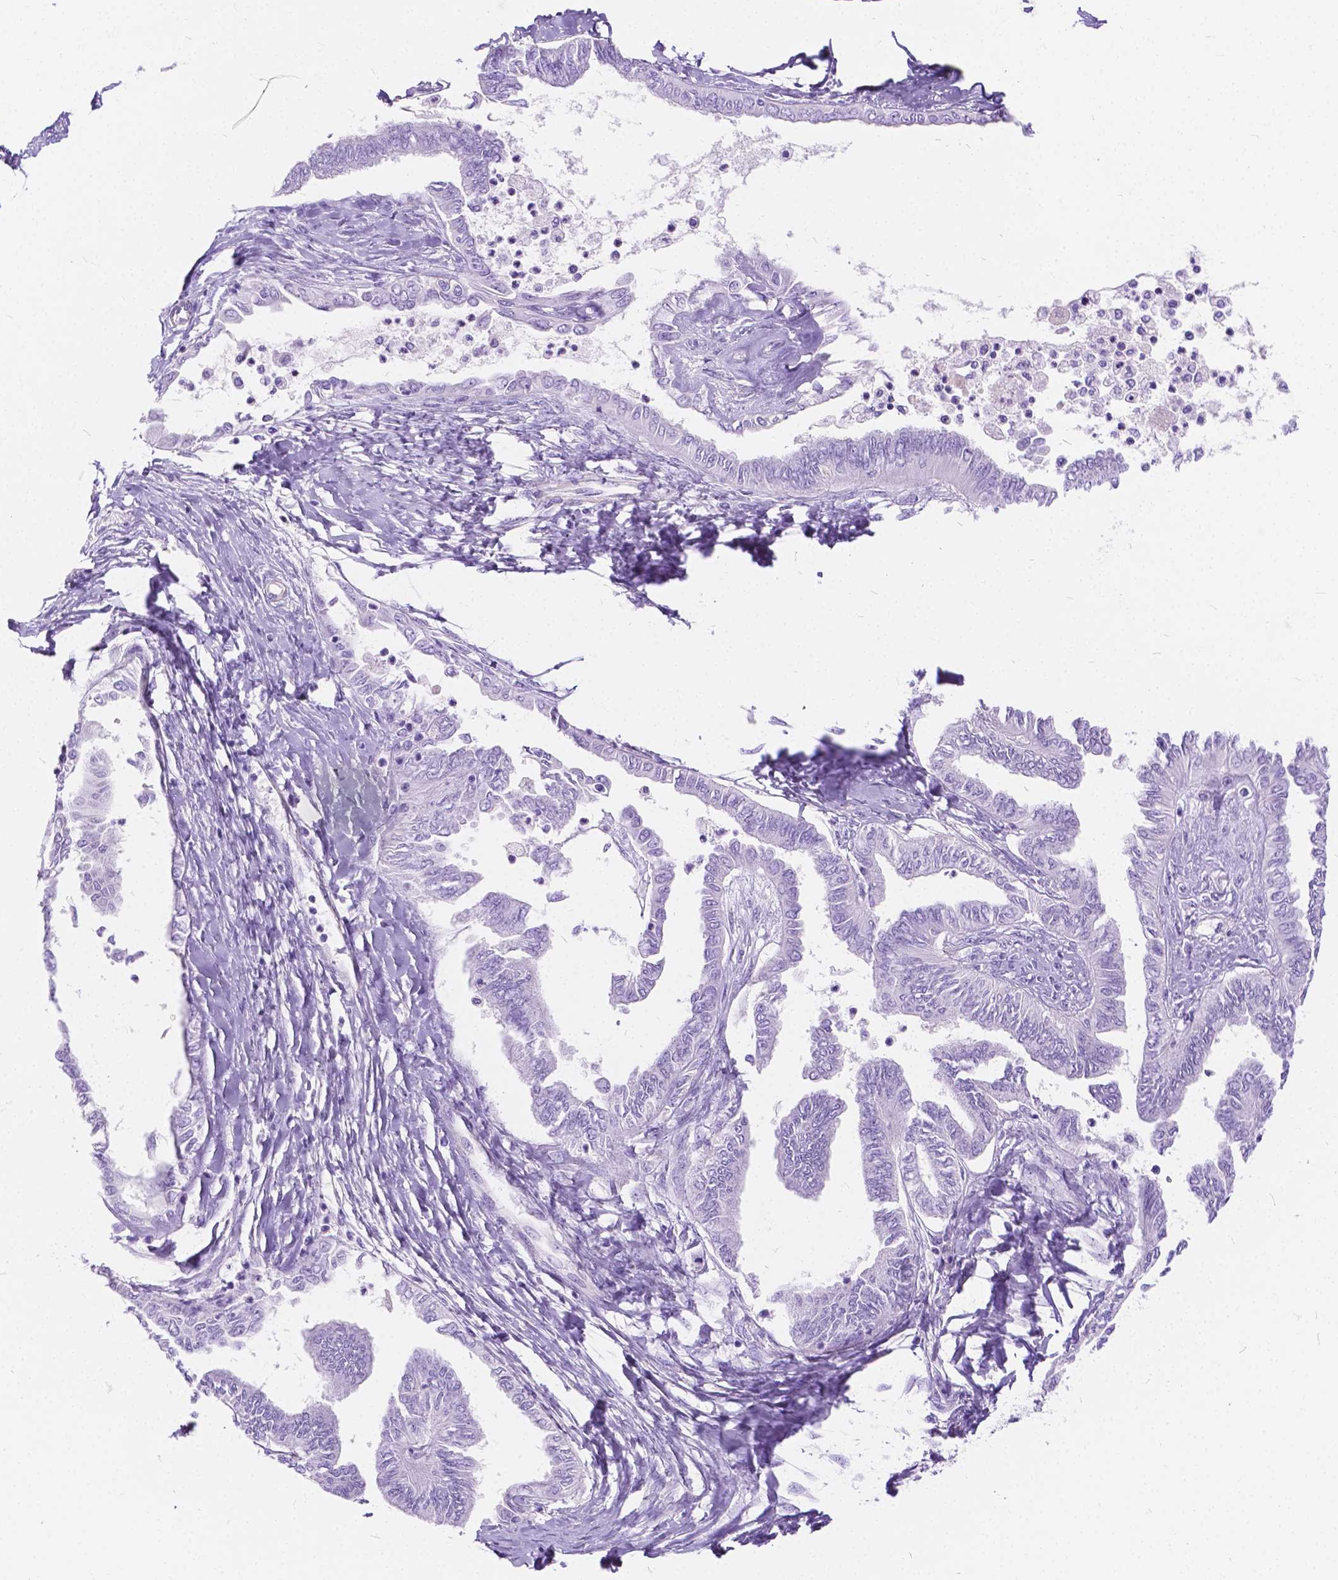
{"staining": {"intensity": "negative", "quantity": "none", "location": "none"}, "tissue": "ovarian cancer", "cell_type": "Tumor cells", "image_type": "cancer", "snomed": [{"axis": "morphology", "description": "Carcinoma, endometroid"}, {"axis": "topography", "description": "Ovary"}], "caption": "A histopathology image of human endometroid carcinoma (ovarian) is negative for staining in tumor cells.", "gene": "CHRM1", "patient": {"sex": "female", "age": 70}}